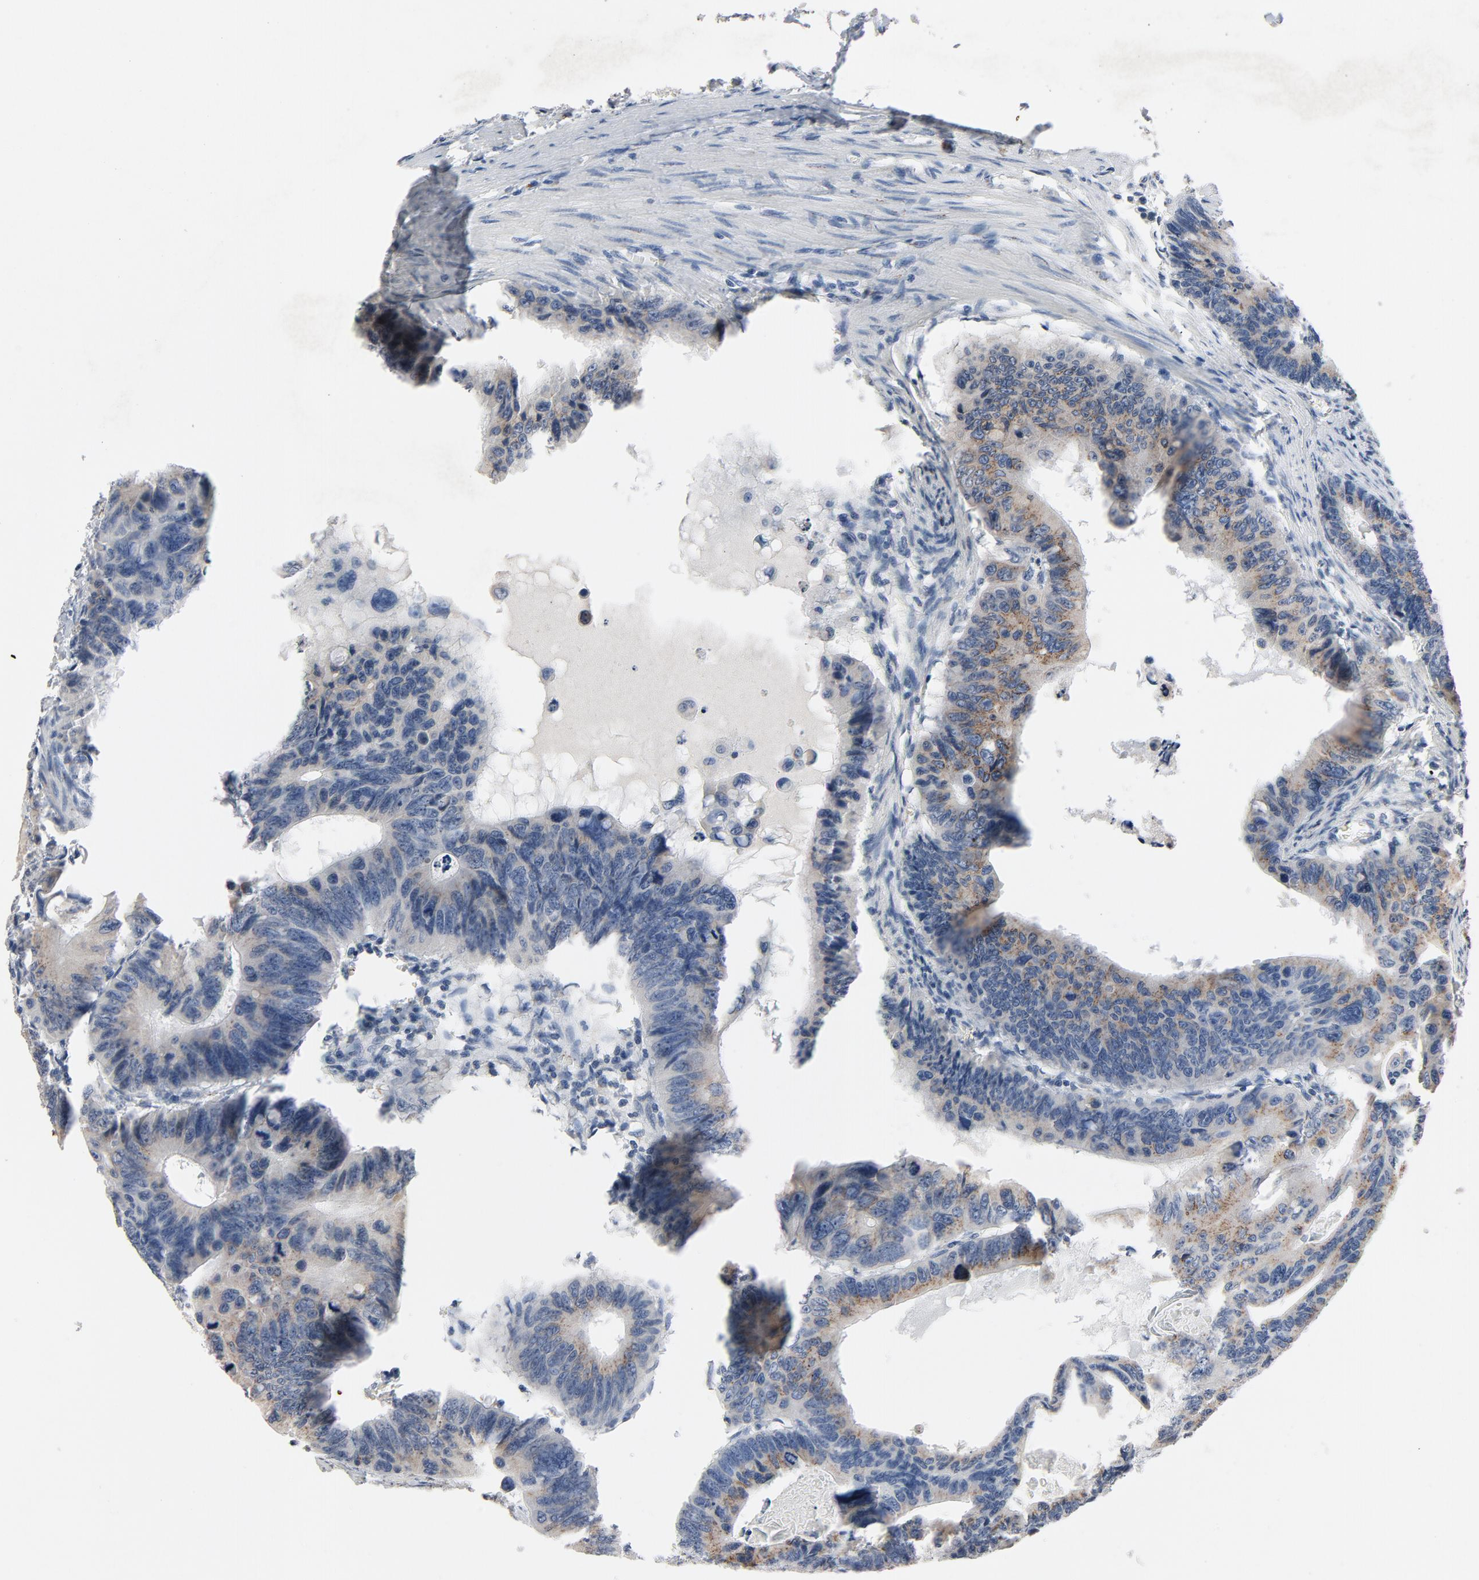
{"staining": {"intensity": "weak", "quantity": ">75%", "location": "cytoplasmic/membranous"}, "tissue": "colorectal cancer", "cell_type": "Tumor cells", "image_type": "cancer", "snomed": [{"axis": "morphology", "description": "Adenocarcinoma, NOS"}, {"axis": "topography", "description": "Colon"}], "caption": "Colorectal adenocarcinoma stained for a protein (brown) reveals weak cytoplasmic/membranous positive staining in about >75% of tumor cells.", "gene": "LMAN2", "patient": {"sex": "female", "age": 55}}